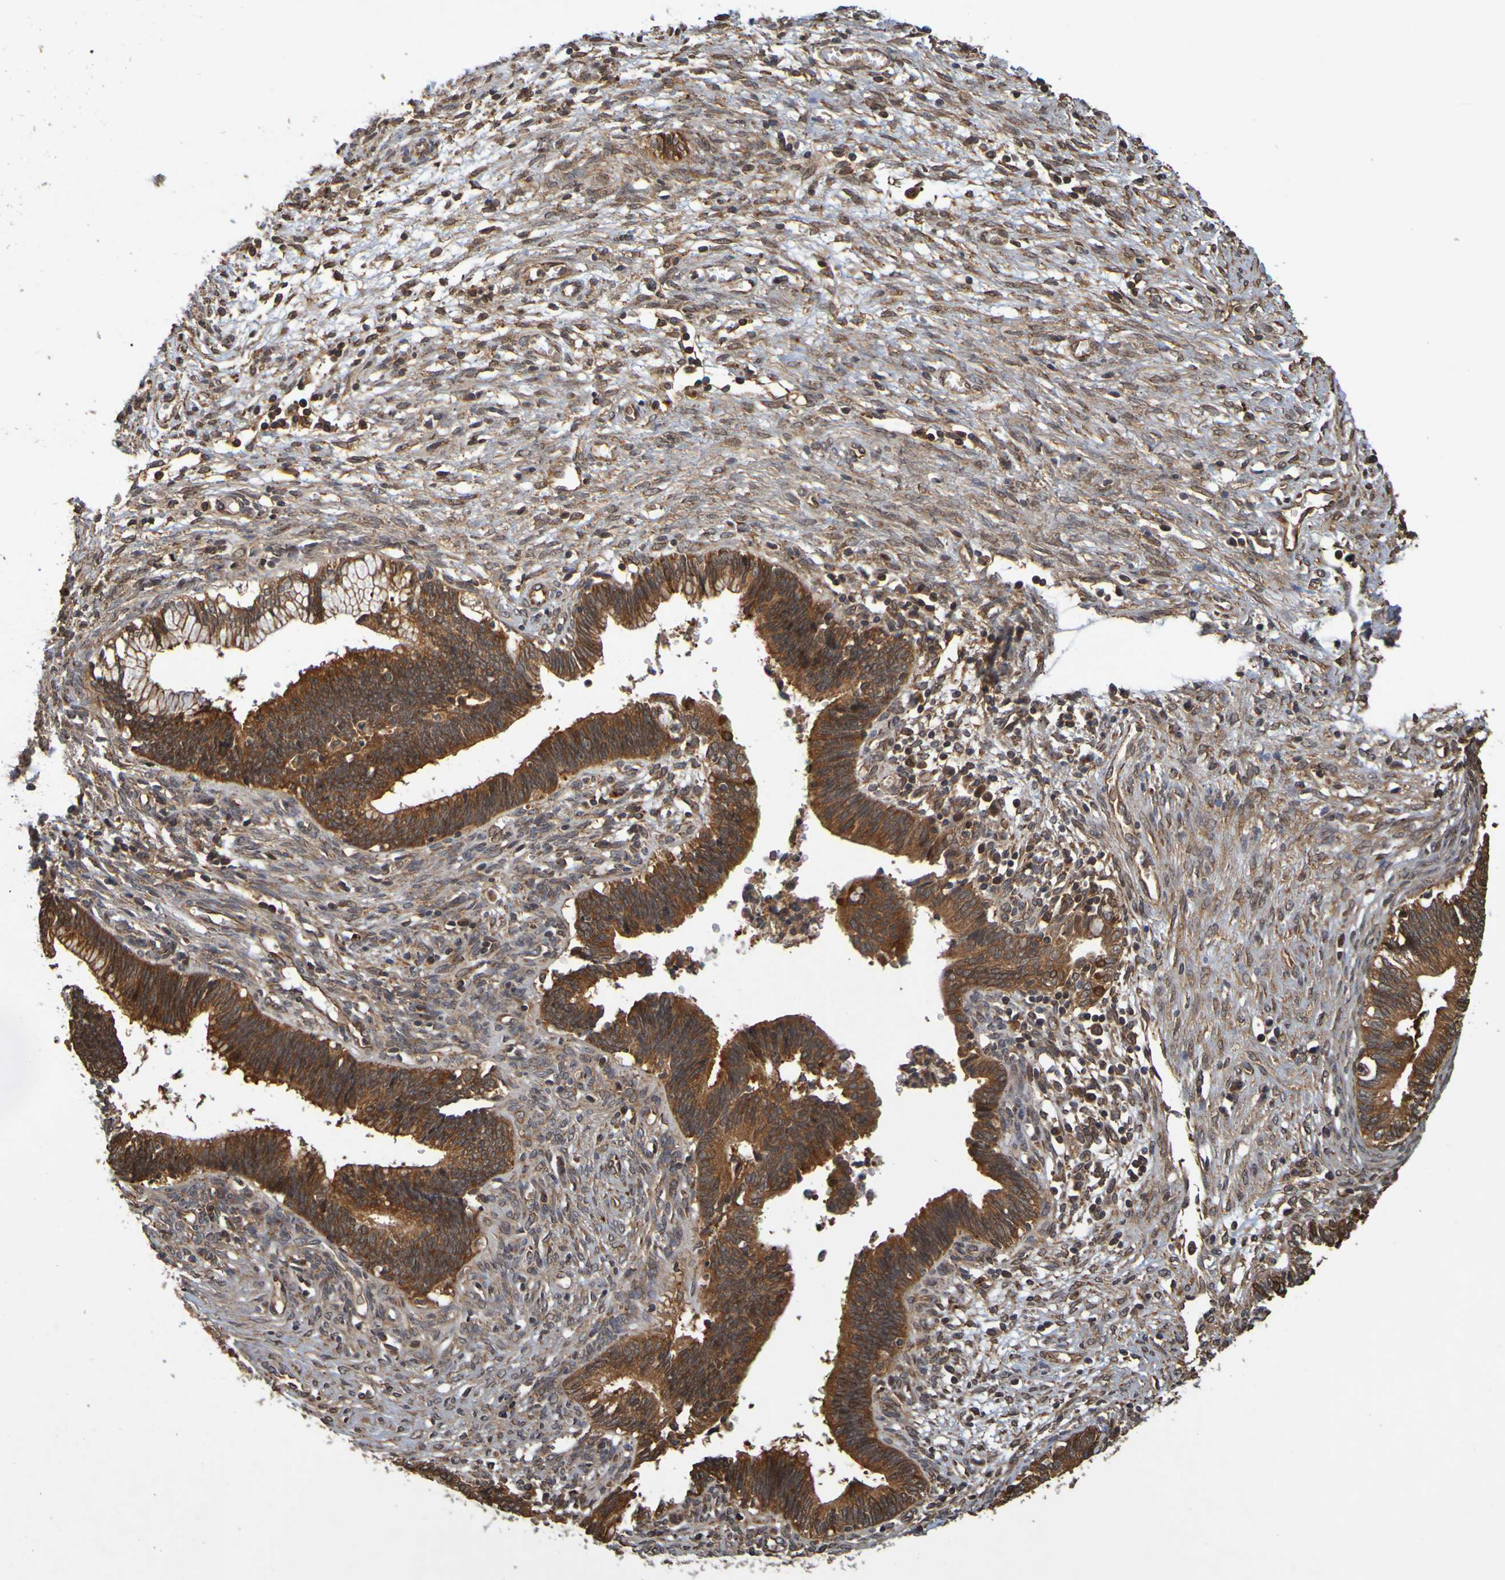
{"staining": {"intensity": "strong", "quantity": ">75%", "location": "cytoplasmic/membranous"}, "tissue": "cervical cancer", "cell_type": "Tumor cells", "image_type": "cancer", "snomed": [{"axis": "morphology", "description": "Adenocarcinoma, NOS"}, {"axis": "topography", "description": "Cervix"}], "caption": "A photomicrograph of cervical adenocarcinoma stained for a protein shows strong cytoplasmic/membranous brown staining in tumor cells.", "gene": "OCRL", "patient": {"sex": "female", "age": 44}}